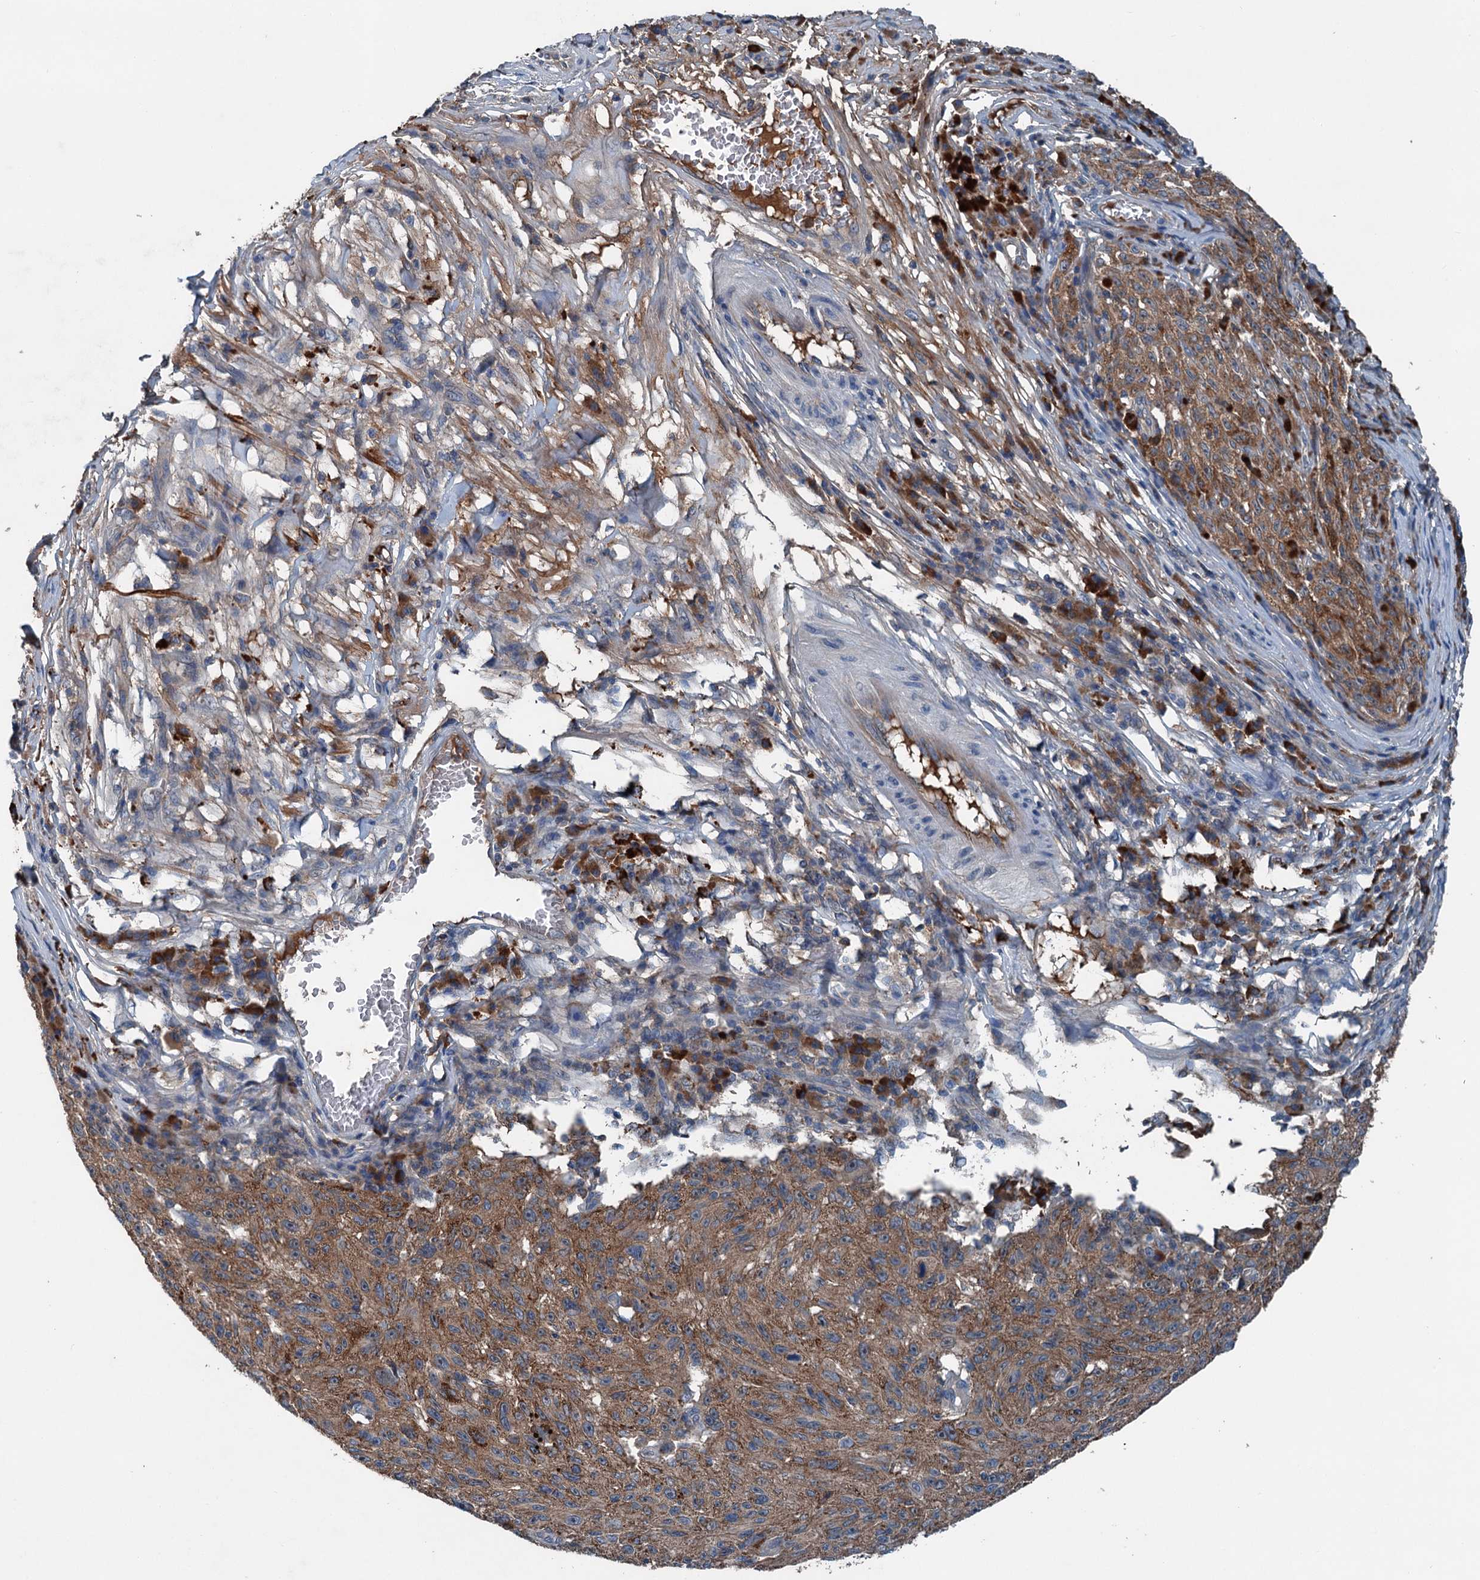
{"staining": {"intensity": "moderate", "quantity": ">75%", "location": "cytoplasmic/membranous"}, "tissue": "melanoma", "cell_type": "Tumor cells", "image_type": "cancer", "snomed": [{"axis": "morphology", "description": "Malignant melanoma, NOS"}, {"axis": "topography", "description": "Skin"}], "caption": "Moderate cytoplasmic/membranous protein positivity is present in approximately >75% of tumor cells in melanoma.", "gene": "PDSS1", "patient": {"sex": "female", "age": 82}}